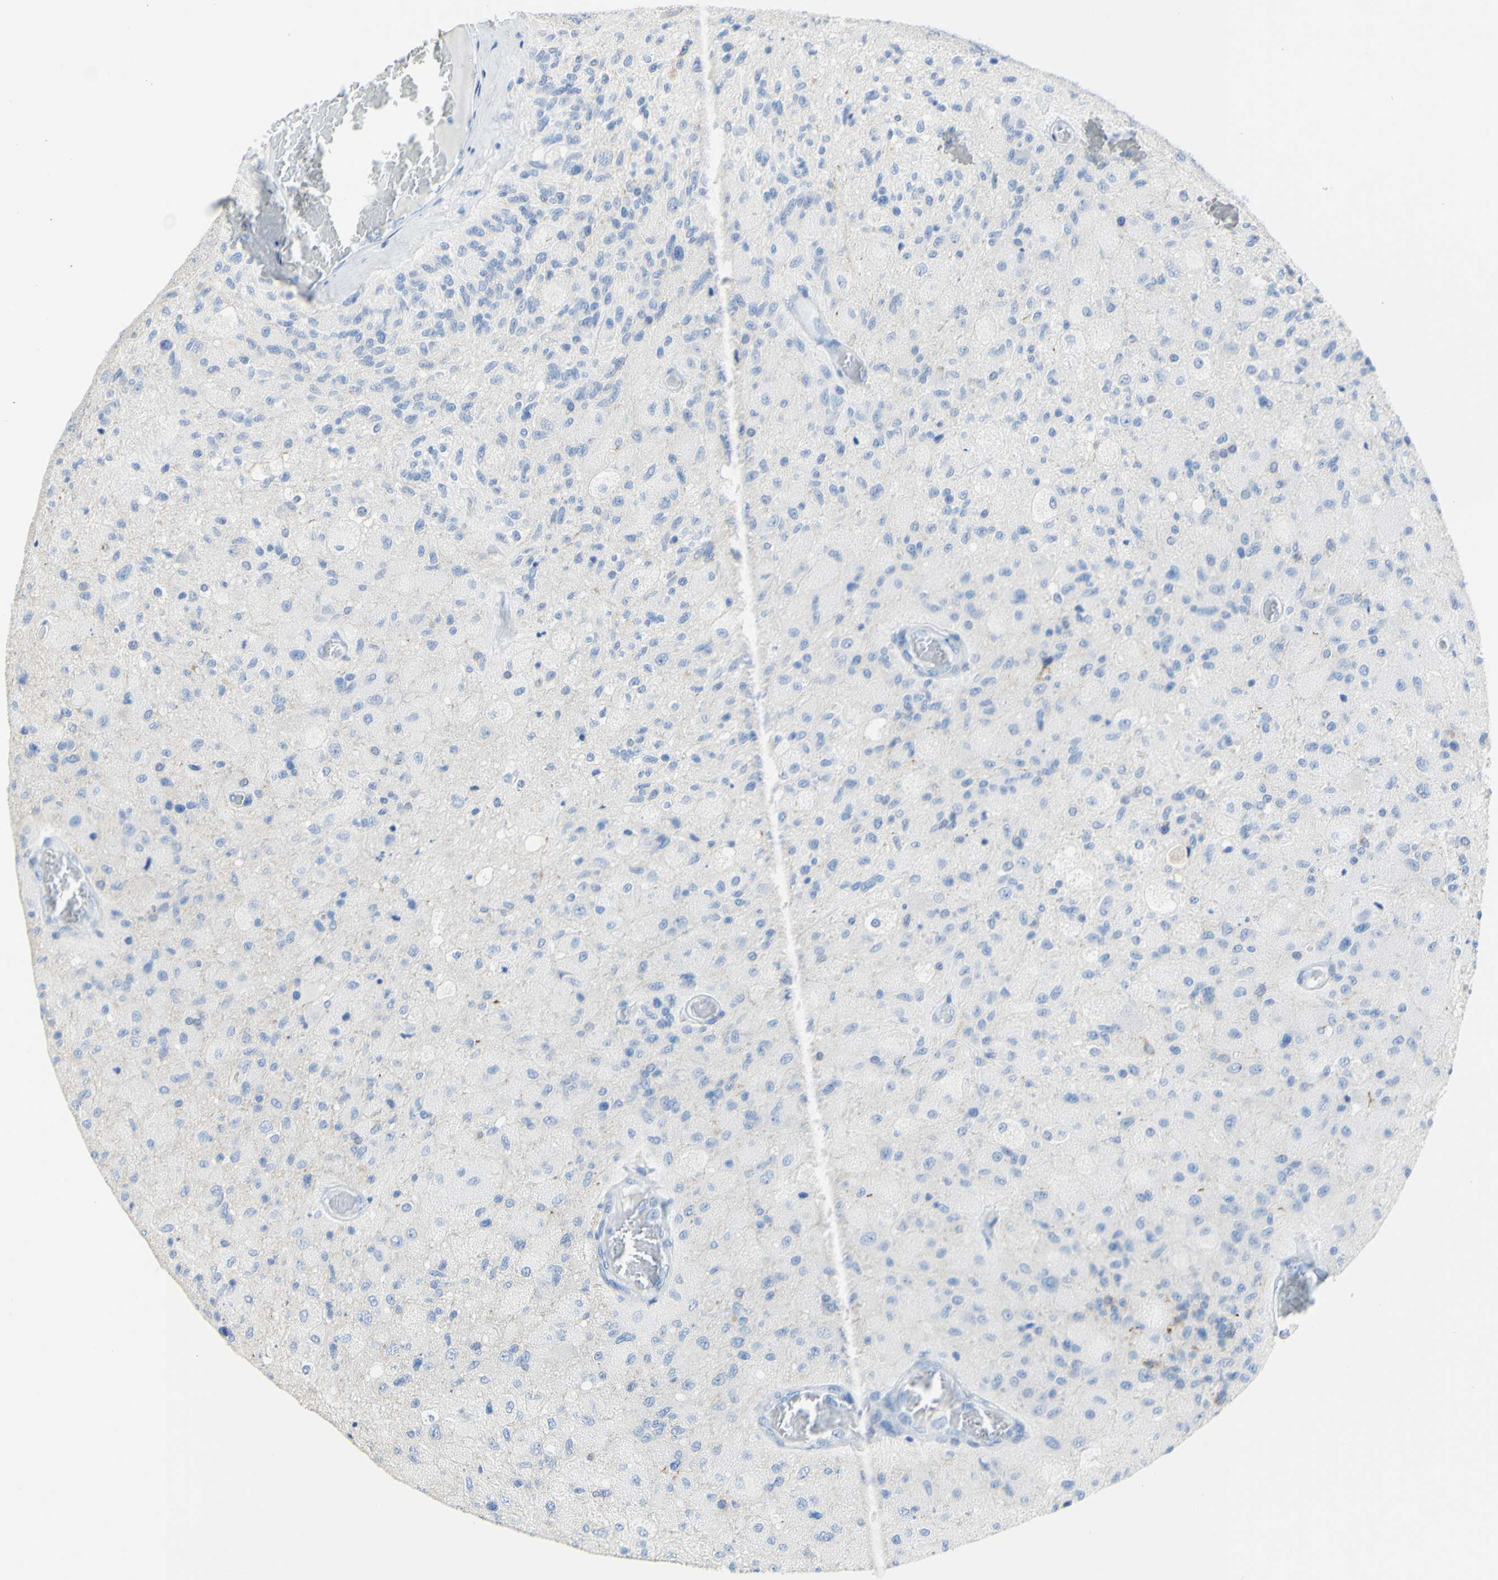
{"staining": {"intensity": "negative", "quantity": "none", "location": "none"}, "tissue": "glioma", "cell_type": "Tumor cells", "image_type": "cancer", "snomed": [{"axis": "morphology", "description": "Normal tissue, NOS"}, {"axis": "morphology", "description": "Glioma, malignant, High grade"}, {"axis": "topography", "description": "Cerebral cortex"}], "caption": "Photomicrograph shows no protein staining in tumor cells of malignant glioma (high-grade) tissue. The staining is performed using DAB (3,3'-diaminobenzidine) brown chromogen with nuclei counter-stained in using hematoxylin.", "gene": "DSC2", "patient": {"sex": "male", "age": 77}}